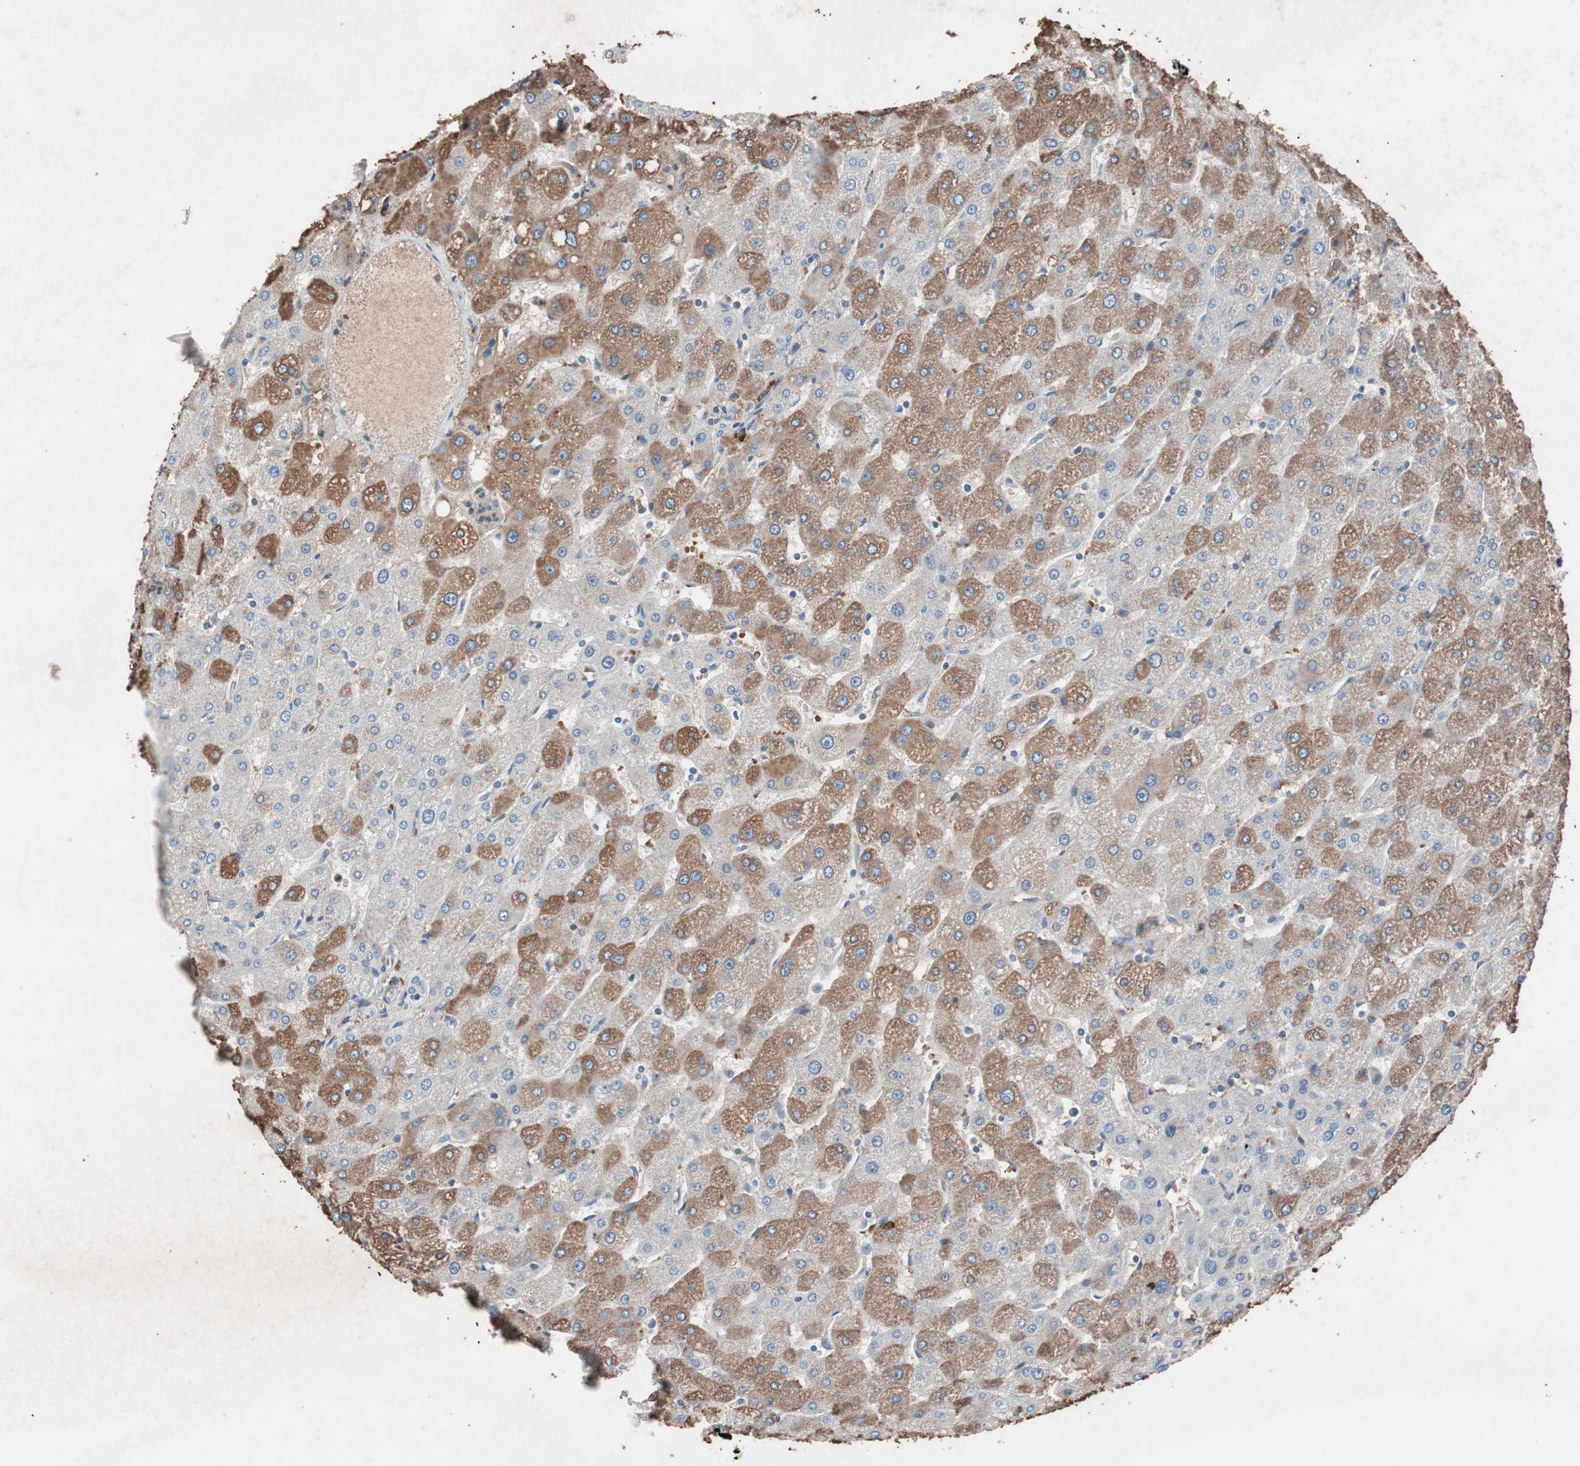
{"staining": {"intensity": "negative", "quantity": "none", "location": "none"}, "tissue": "liver", "cell_type": "Cholangiocytes", "image_type": "normal", "snomed": [{"axis": "morphology", "description": "Normal tissue, NOS"}, {"axis": "topography", "description": "Liver"}], "caption": "Histopathology image shows no protein expression in cholangiocytes of normal liver. (Brightfield microscopy of DAB (3,3'-diaminobenzidine) IHC at high magnification).", "gene": "GRB7", "patient": {"sex": "male", "age": 67}}